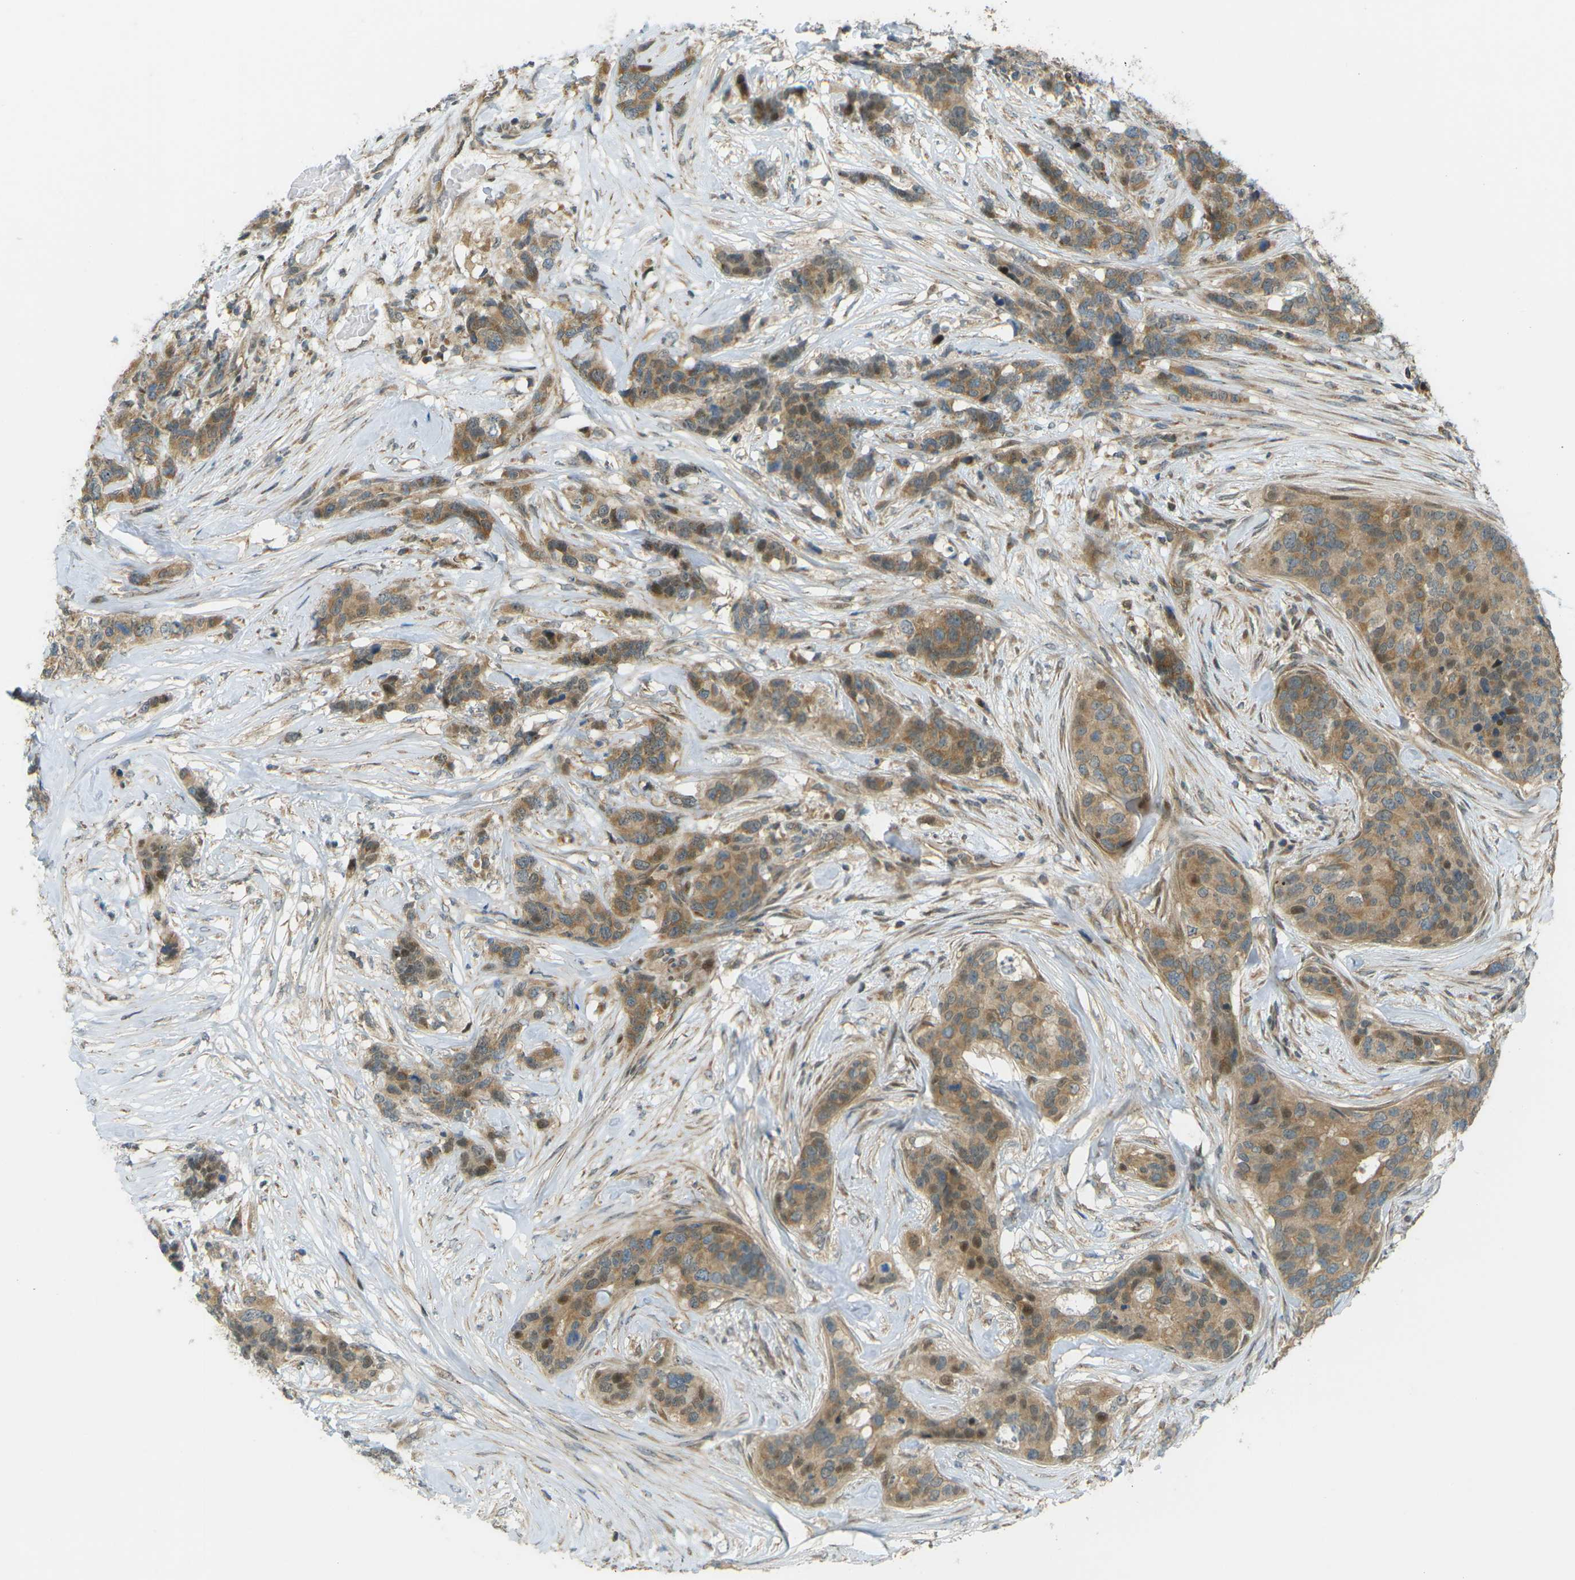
{"staining": {"intensity": "moderate", "quantity": ">75%", "location": "cytoplasmic/membranous,nuclear"}, "tissue": "breast cancer", "cell_type": "Tumor cells", "image_type": "cancer", "snomed": [{"axis": "morphology", "description": "Lobular carcinoma"}, {"axis": "topography", "description": "Breast"}], "caption": "A histopathology image of human breast lobular carcinoma stained for a protein displays moderate cytoplasmic/membranous and nuclear brown staining in tumor cells.", "gene": "CCDC186", "patient": {"sex": "female", "age": 59}}